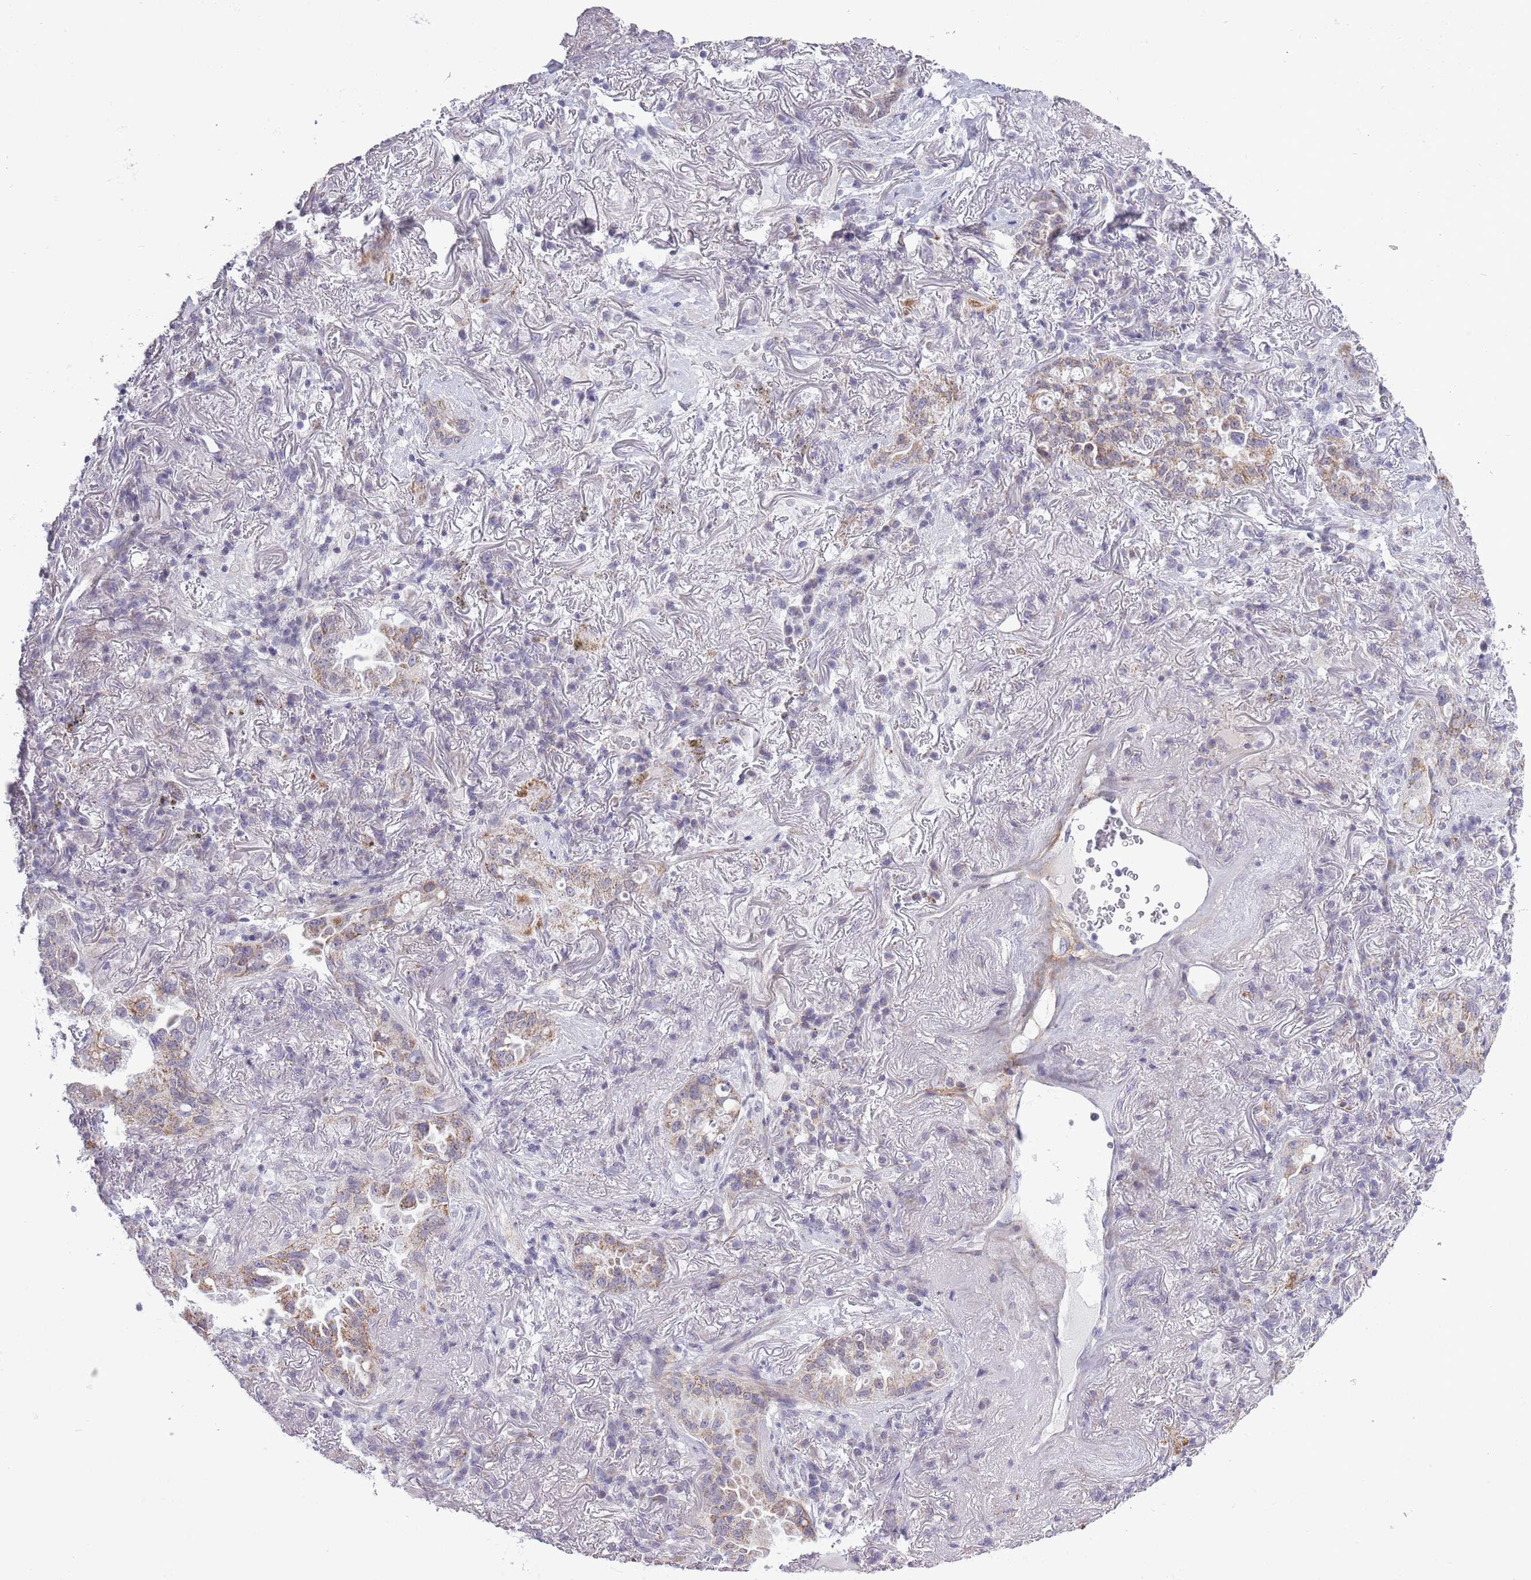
{"staining": {"intensity": "moderate", "quantity": "25%-75%", "location": "cytoplasmic/membranous"}, "tissue": "lung cancer", "cell_type": "Tumor cells", "image_type": "cancer", "snomed": [{"axis": "morphology", "description": "Adenocarcinoma, NOS"}, {"axis": "topography", "description": "Lung"}], "caption": "Brown immunohistochemical staining in human lung cancer (adenocarcinoma) shows moderate cytoplasmic/membranous staining in about 25%-75% of tumor cells.", "gene": "ZBTB24", "patient": {"sex": "female", "age": 69}}